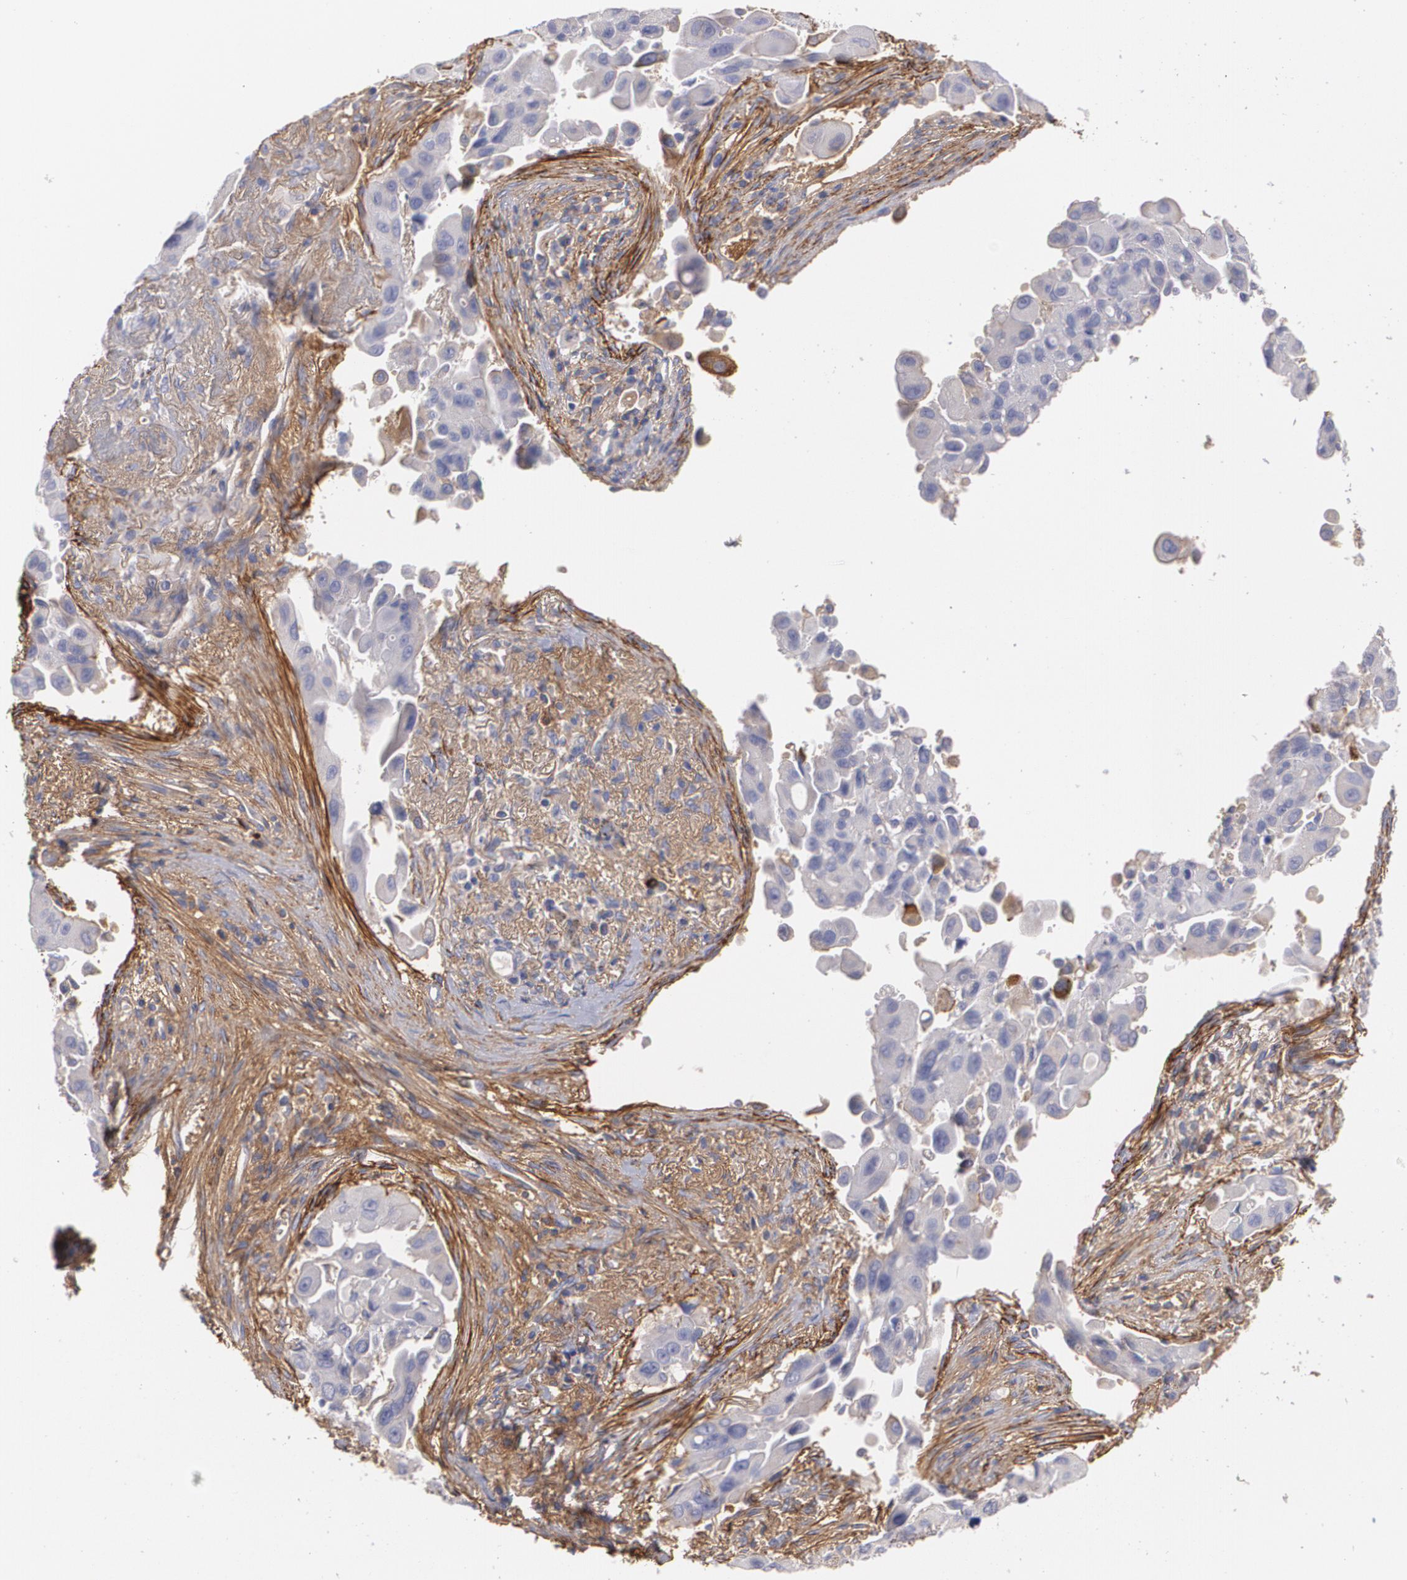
{"staining": {"intensity": "negative", "quantity": "none", "location": "none"}, "tissue": "lung cancer", "cell_type": "Tumor cells", "image_type": "cancer", "snomed": [{"axis": "morphology", "description": "Adenocarcinoma, NOS"}, {"axis": "topography", "description": "Lung"}], "caption": "DAB immunohistochemical staining of human adenocarcinoma (lung) shows no significant expression in tumor cells.", "gene": "FBLN1", "patient": {"sex": "male", "age": 68}}